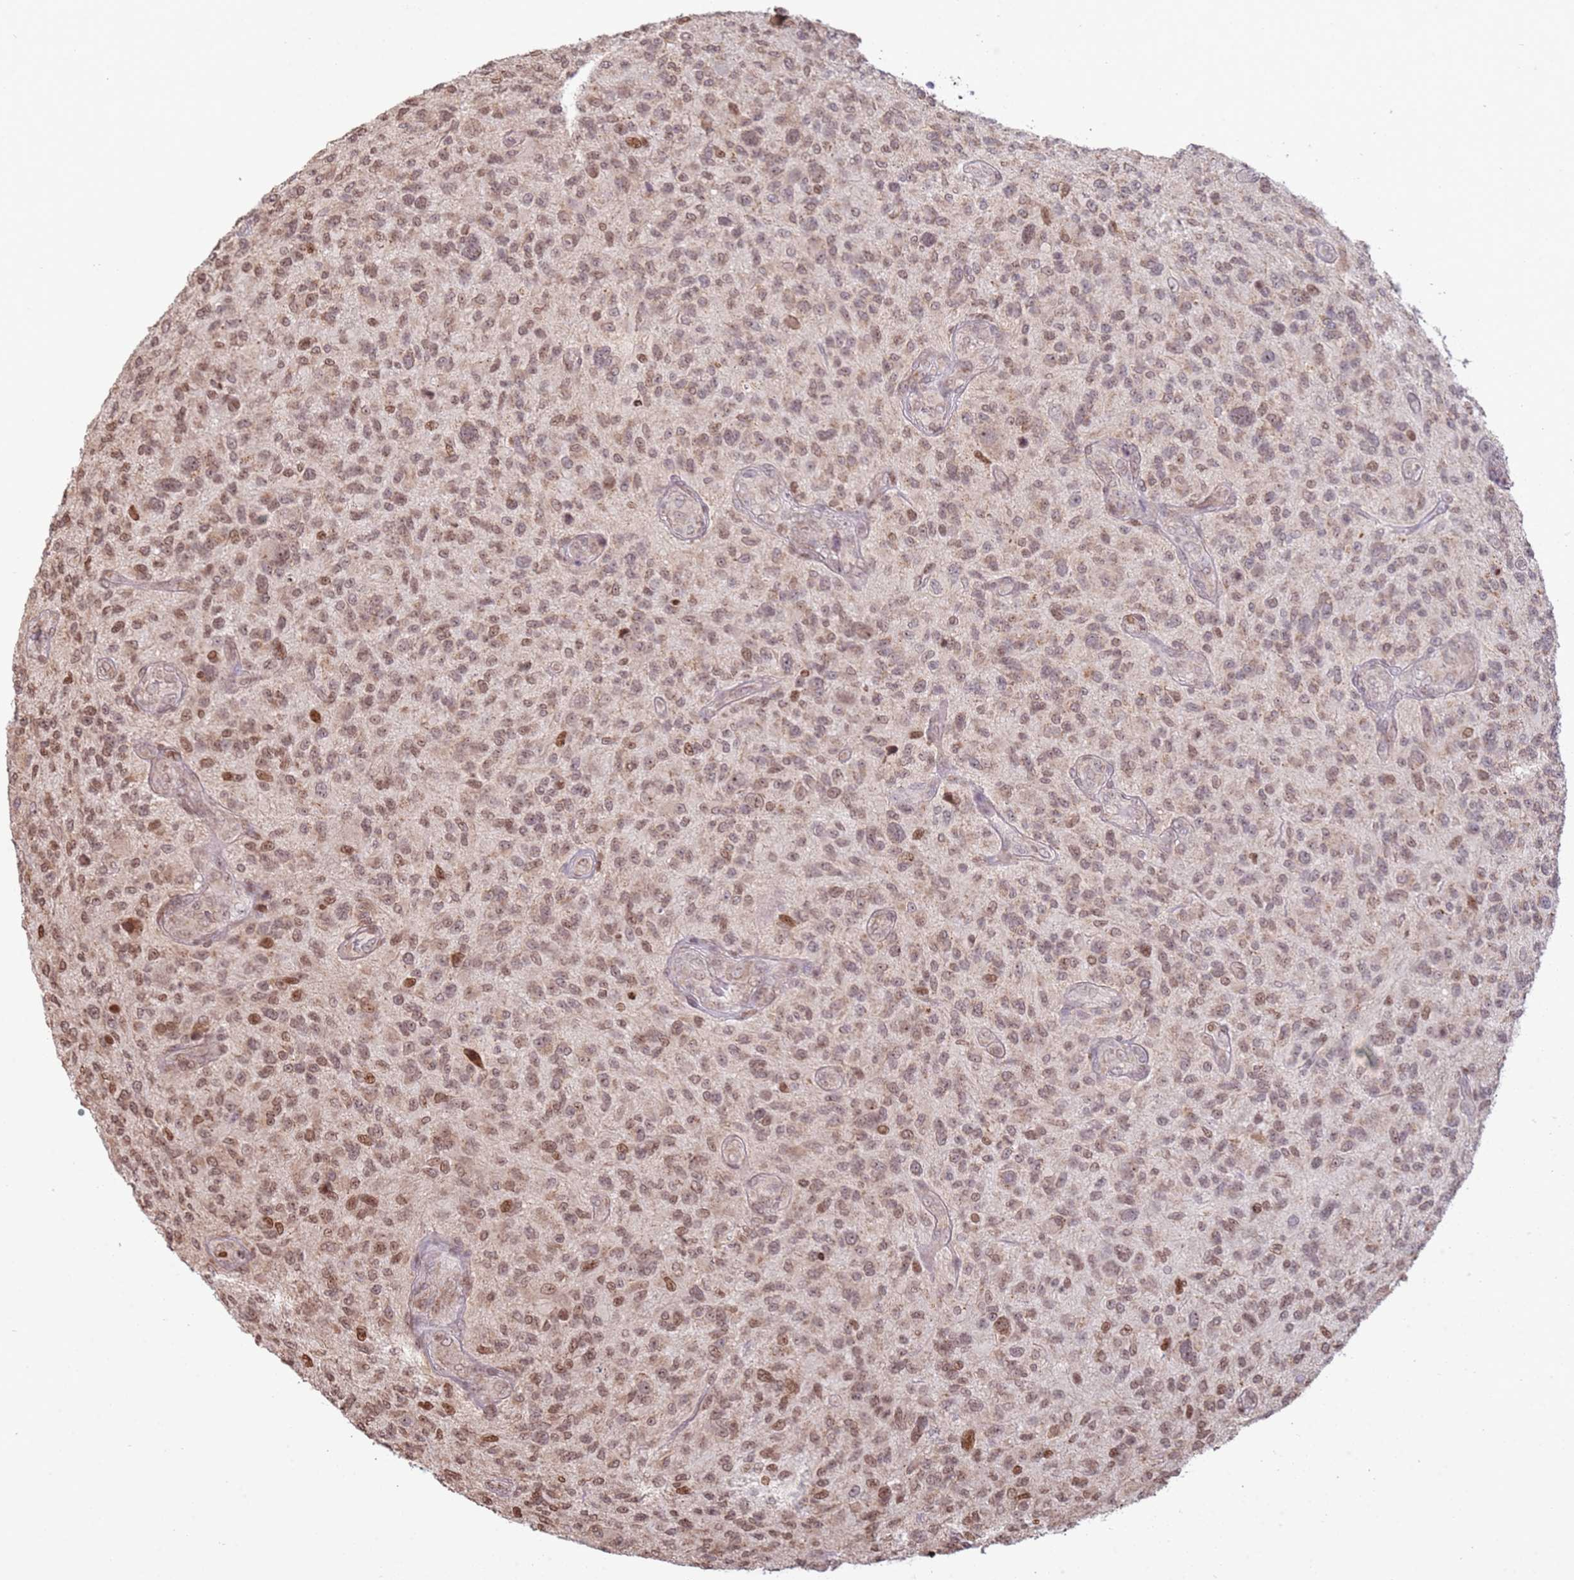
{"staining": {"intensity": "moderate", "quantity": ">75%", "location": "nuclear"}, "tissue": "glioma", "cell_type": "Tumor cells", "image_type": "cancer", "snomed": [{"axis": "morphology", "description": "Glioma, malignant, High grade"}, {"axis": "topography", "description": "Brain"}], "caption": "Malignant glioma (high-grade) stained for a protein reveals moderate nuclear positivity in tumor cells. Nuclei are stained in blue.", "gene": "SCAF1", "patient": {"sex": "male", "age": 47}}